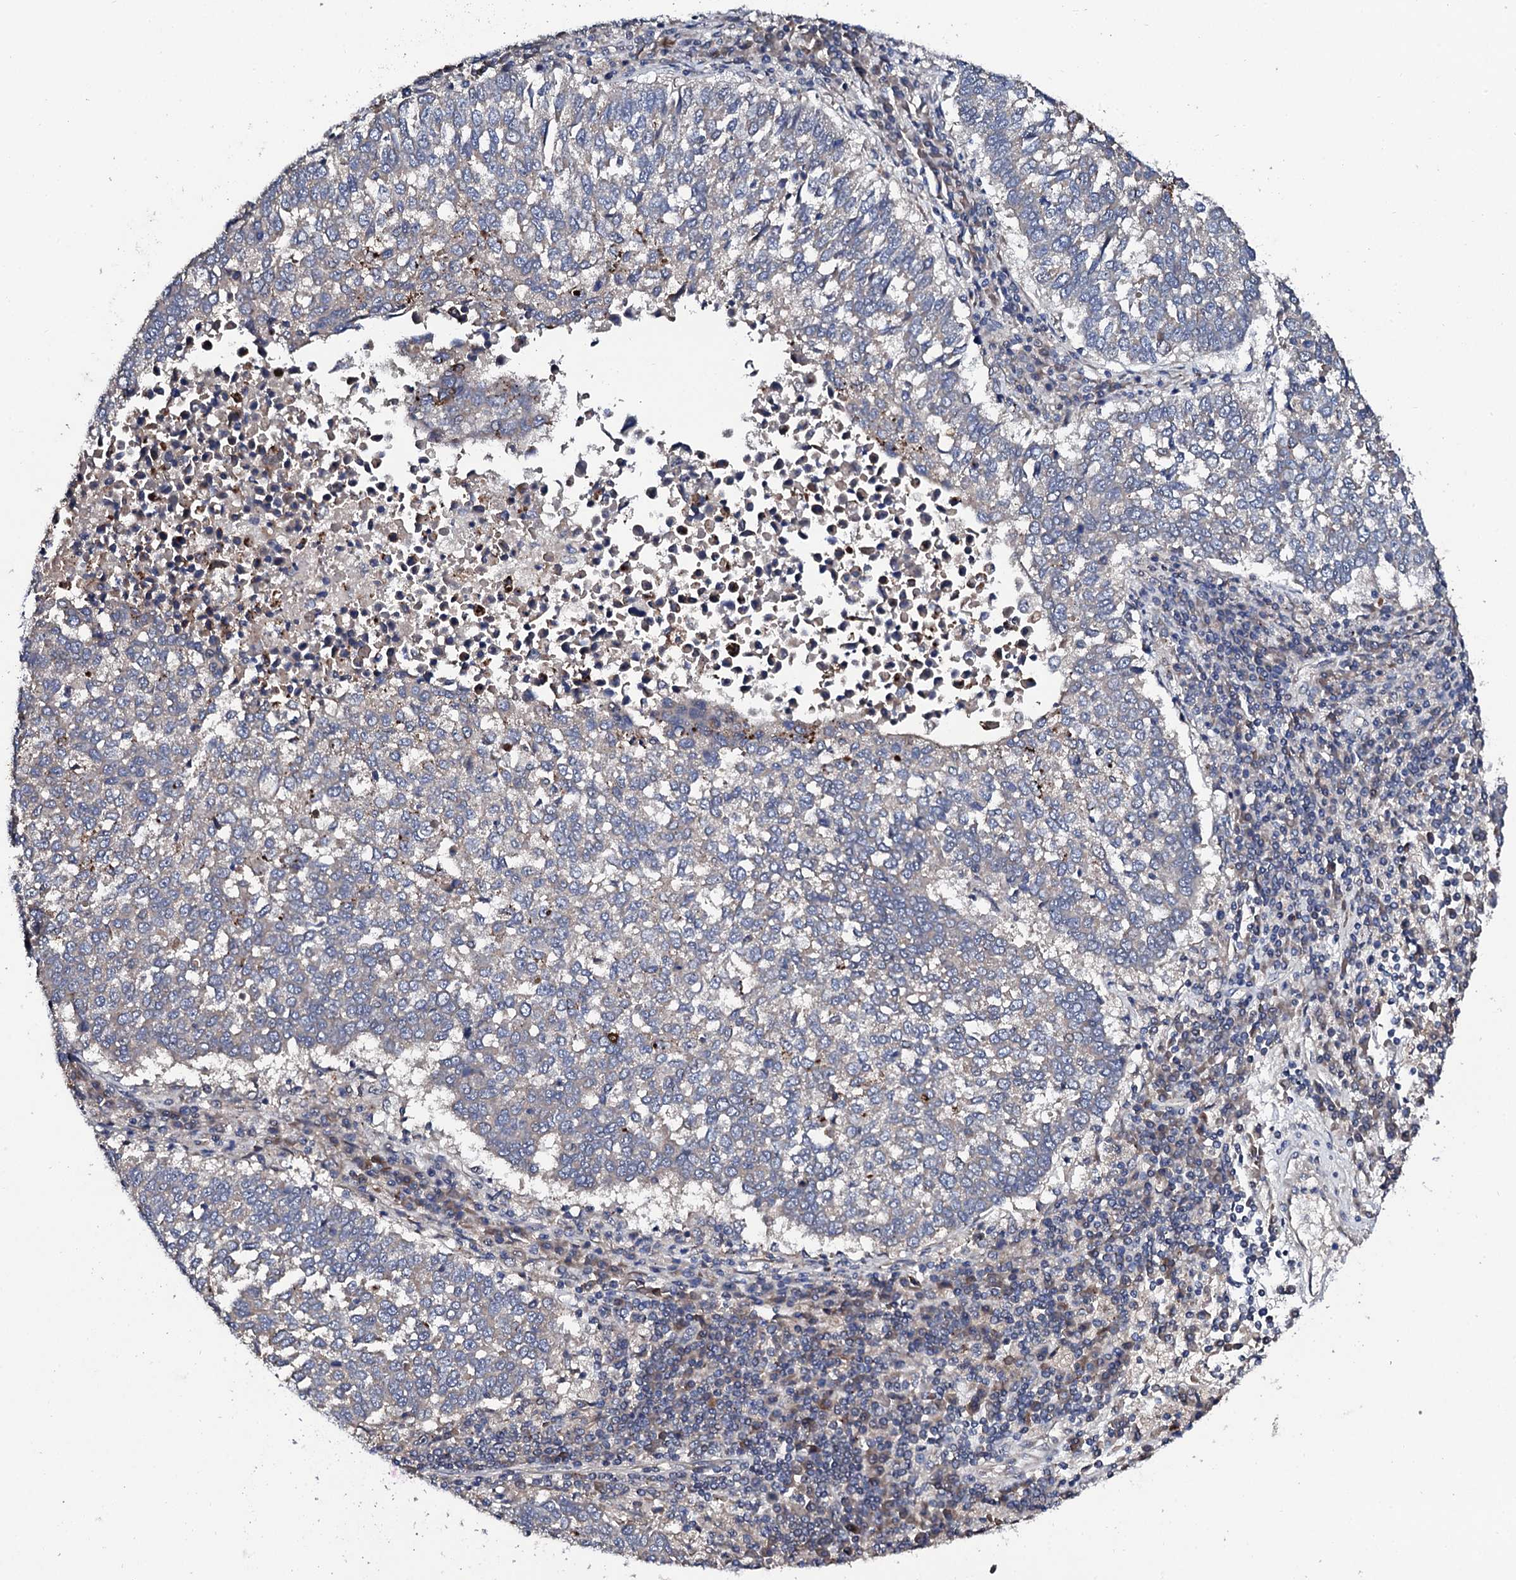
{"staining": {"intensity": "negative", "quantity": "none", "location": "none"}, "tissue": "lung cancer", "cell_type": "Tumor cells", "image_type": "cancer", "snomed": [{"axis": "morphology", "description": "Squamous cell carcinoma, NOS"}, {"axis": "topography", "description": "Lung"}], "caption": "Tumor cells are negative for brown protein staining in lung cancer.", "gene": "IP6K1", "patient": {"sex": "male", "age": 73}}